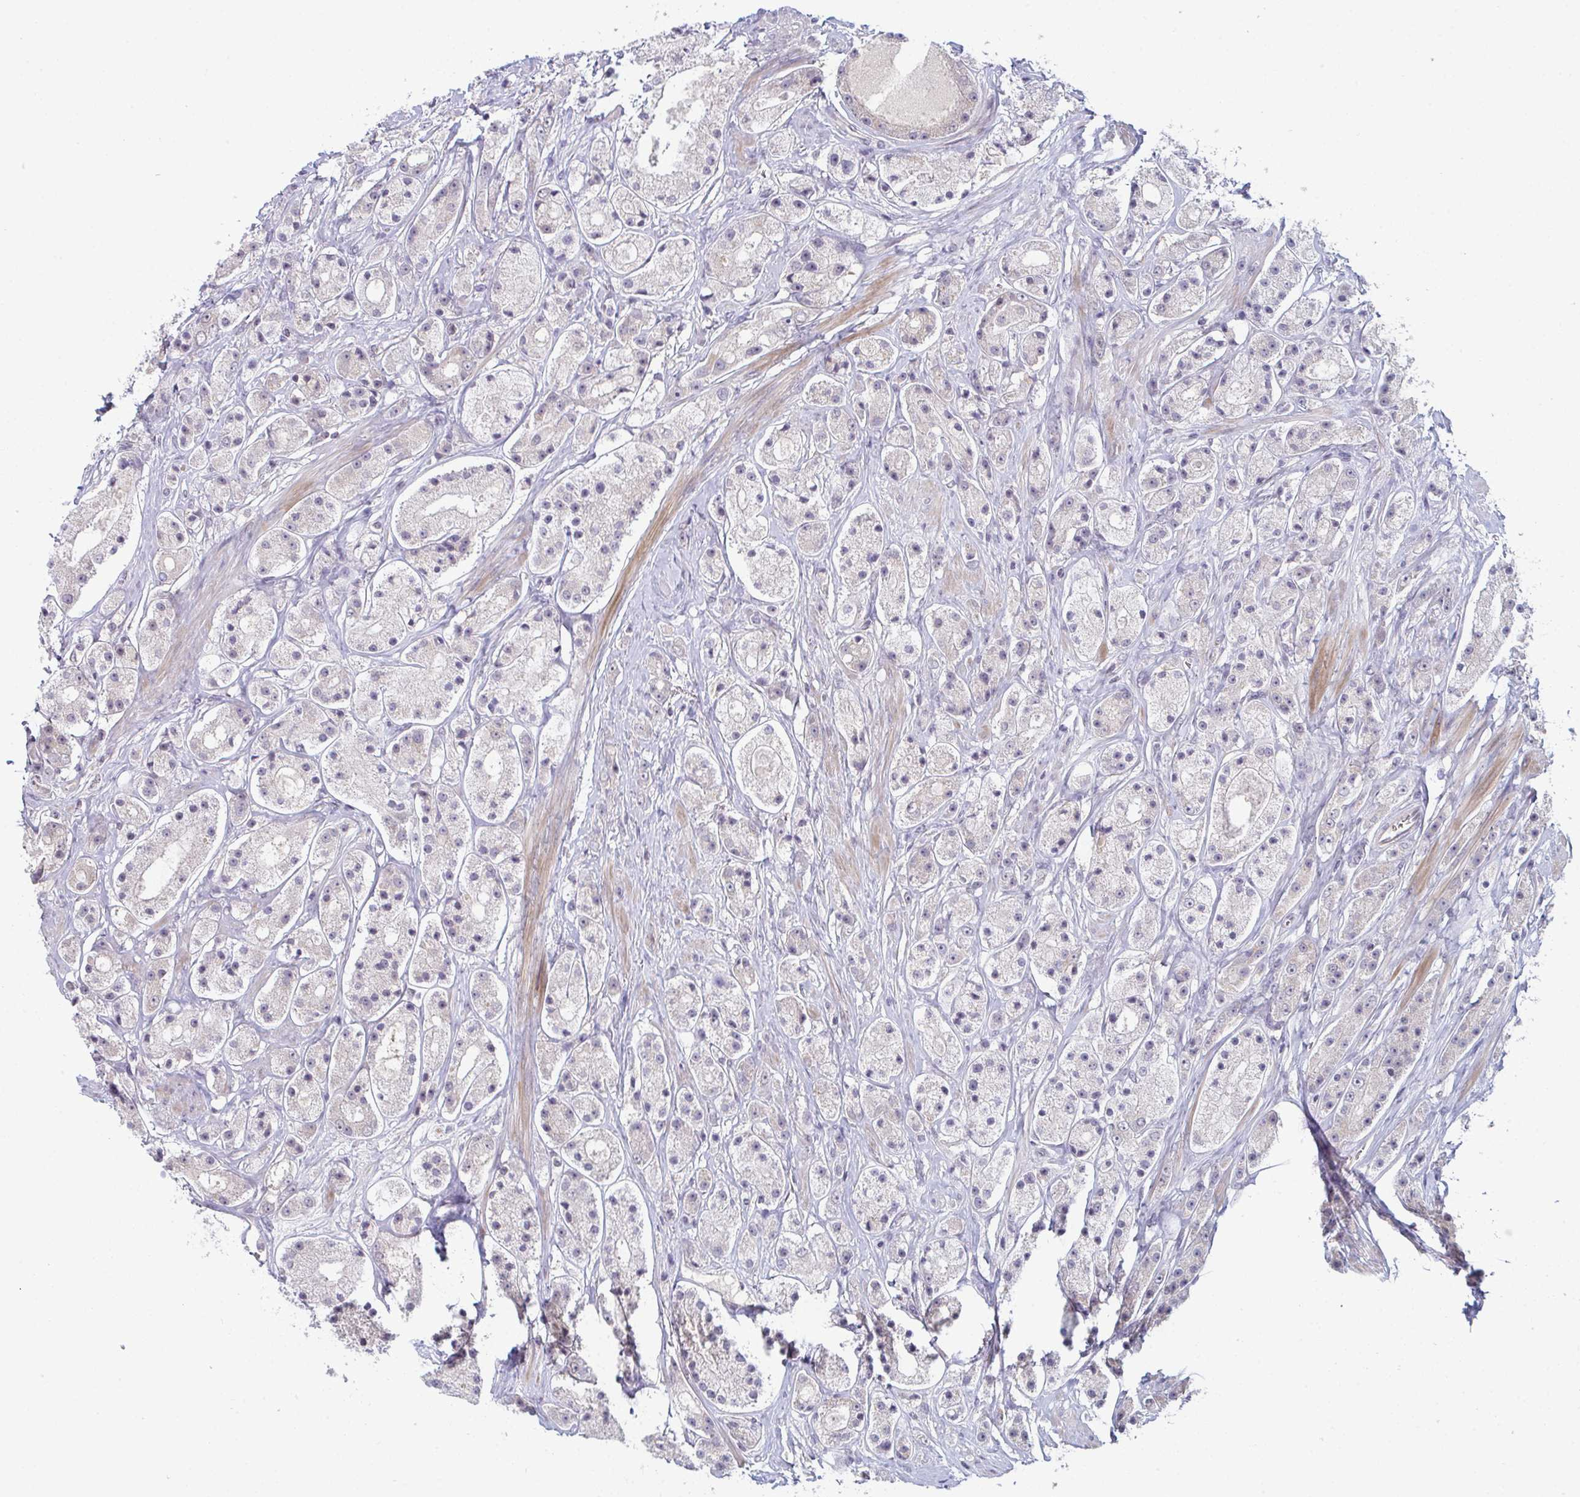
{"staining": {"intensity": "negative", "quantity": "none", "location": "none"}, "tissue": "prostate cancer", "cell_type": "Tumor cells", "image_type": "cancer", "snomed": [{"axis": "morphology", "description": "Adenocarcinoma, High grade"}, {"axis": "topography", "description": "Prostate"}], "caption": "A photomicrograph of prostate cancer stained for a protein shows no brown staining in tumor cells.", "gene": "ZNF214", "patient": {"sex": "male", "age": 67}}